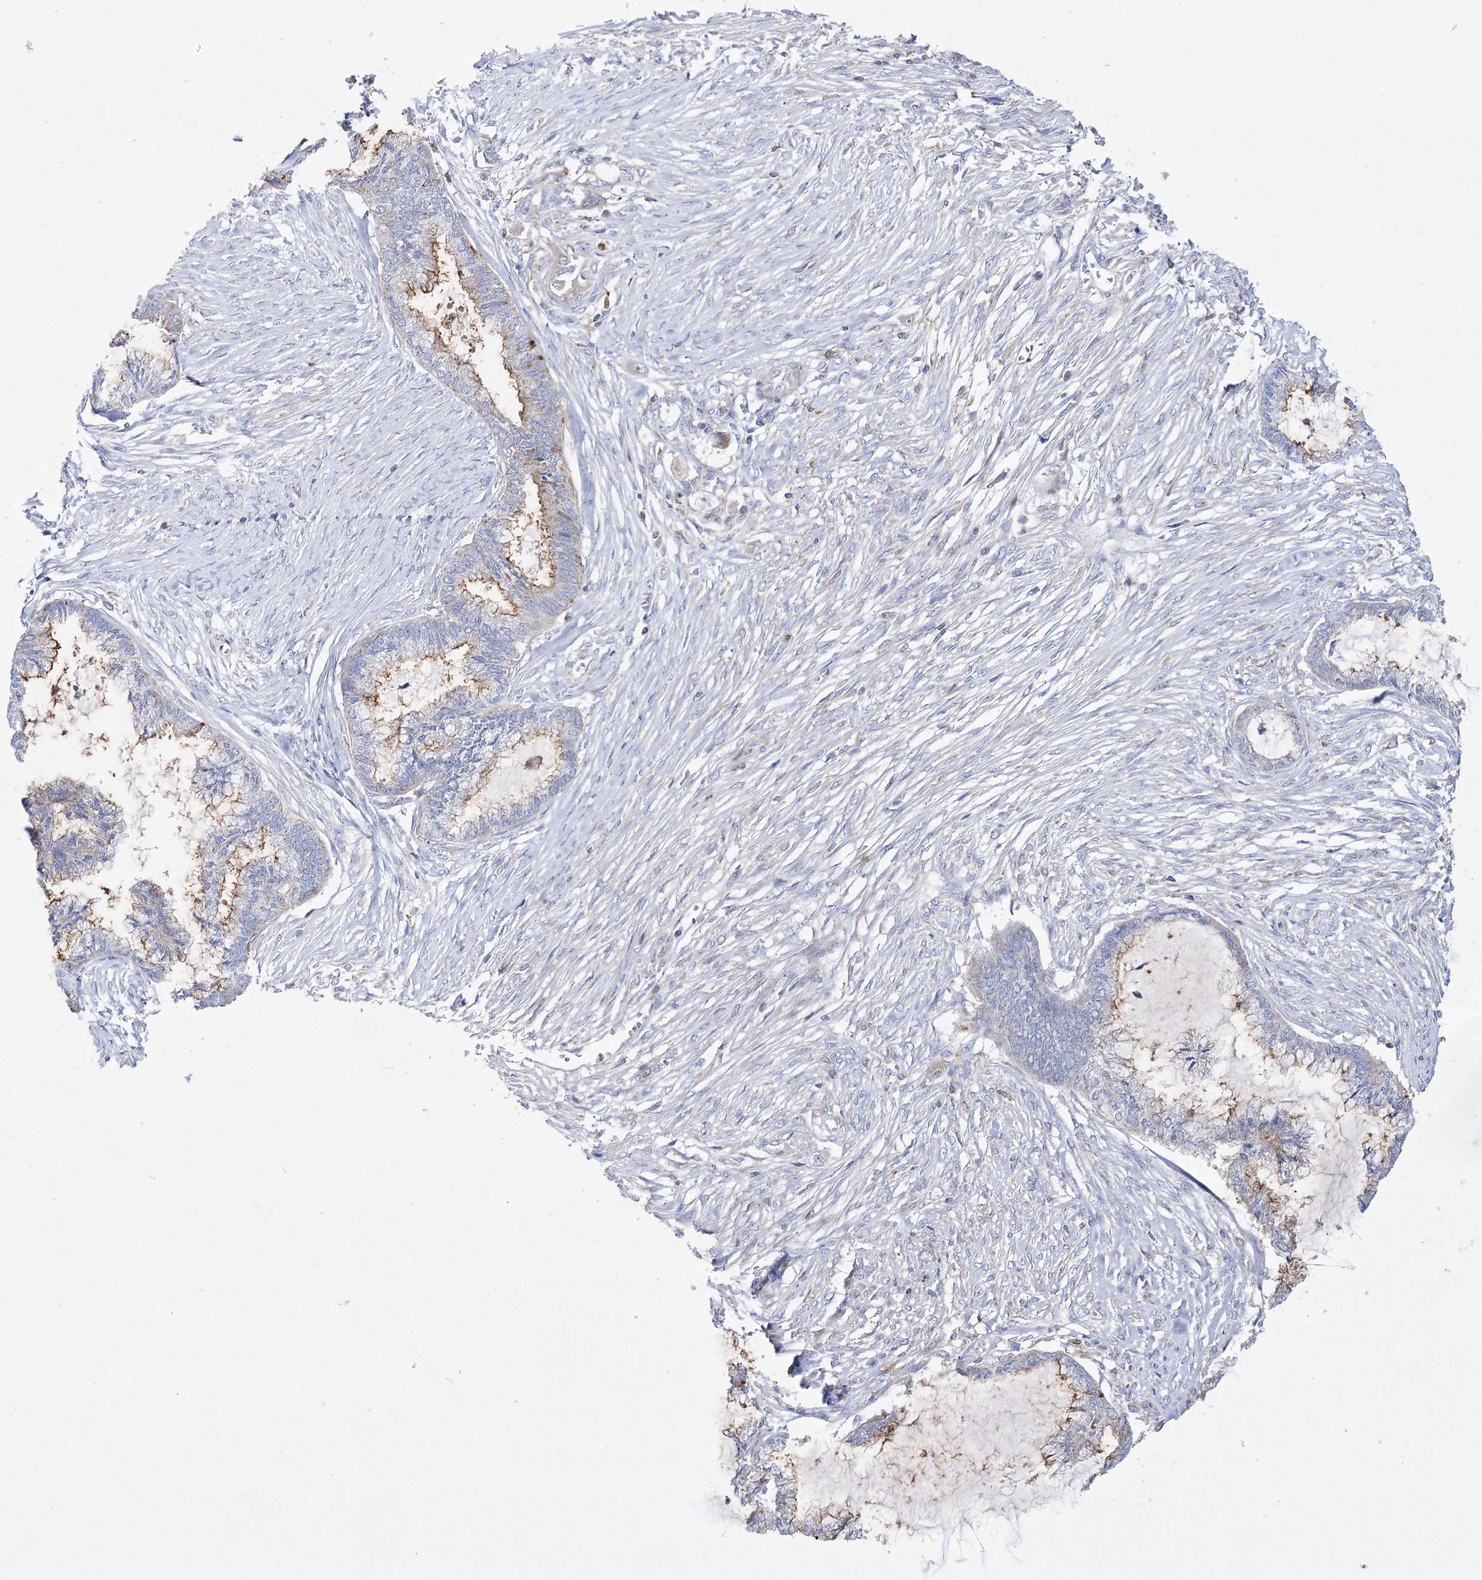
{"staining": {"intensity": "moderate", "quantity": "<25%", "location": "cytoplasmic/membranous"}, "tissue": "endometrial cancer", "cell_type": "Tumor cells", "image_type": "cancer", "snomed": [{"axis": "morphology", "description": "Adenocarcinoma, NOS"}, {"axis": "topography", "description": "Endometrium"}], "caption": "Endometrial adenocarcinoma stained with DAB immunohistochemistry (IHC) reveals low levels of moderate cytoplasmic/membranous expression in approximately <25% of tumor cells. (Stains: DAB (3,3'-diaminobenzidine) in brown, nuclei in blue, Microscopy: brightfield microscopy at high magnification).", "gene": "COX15", "patient": {"sex": "female", "age": 86}}